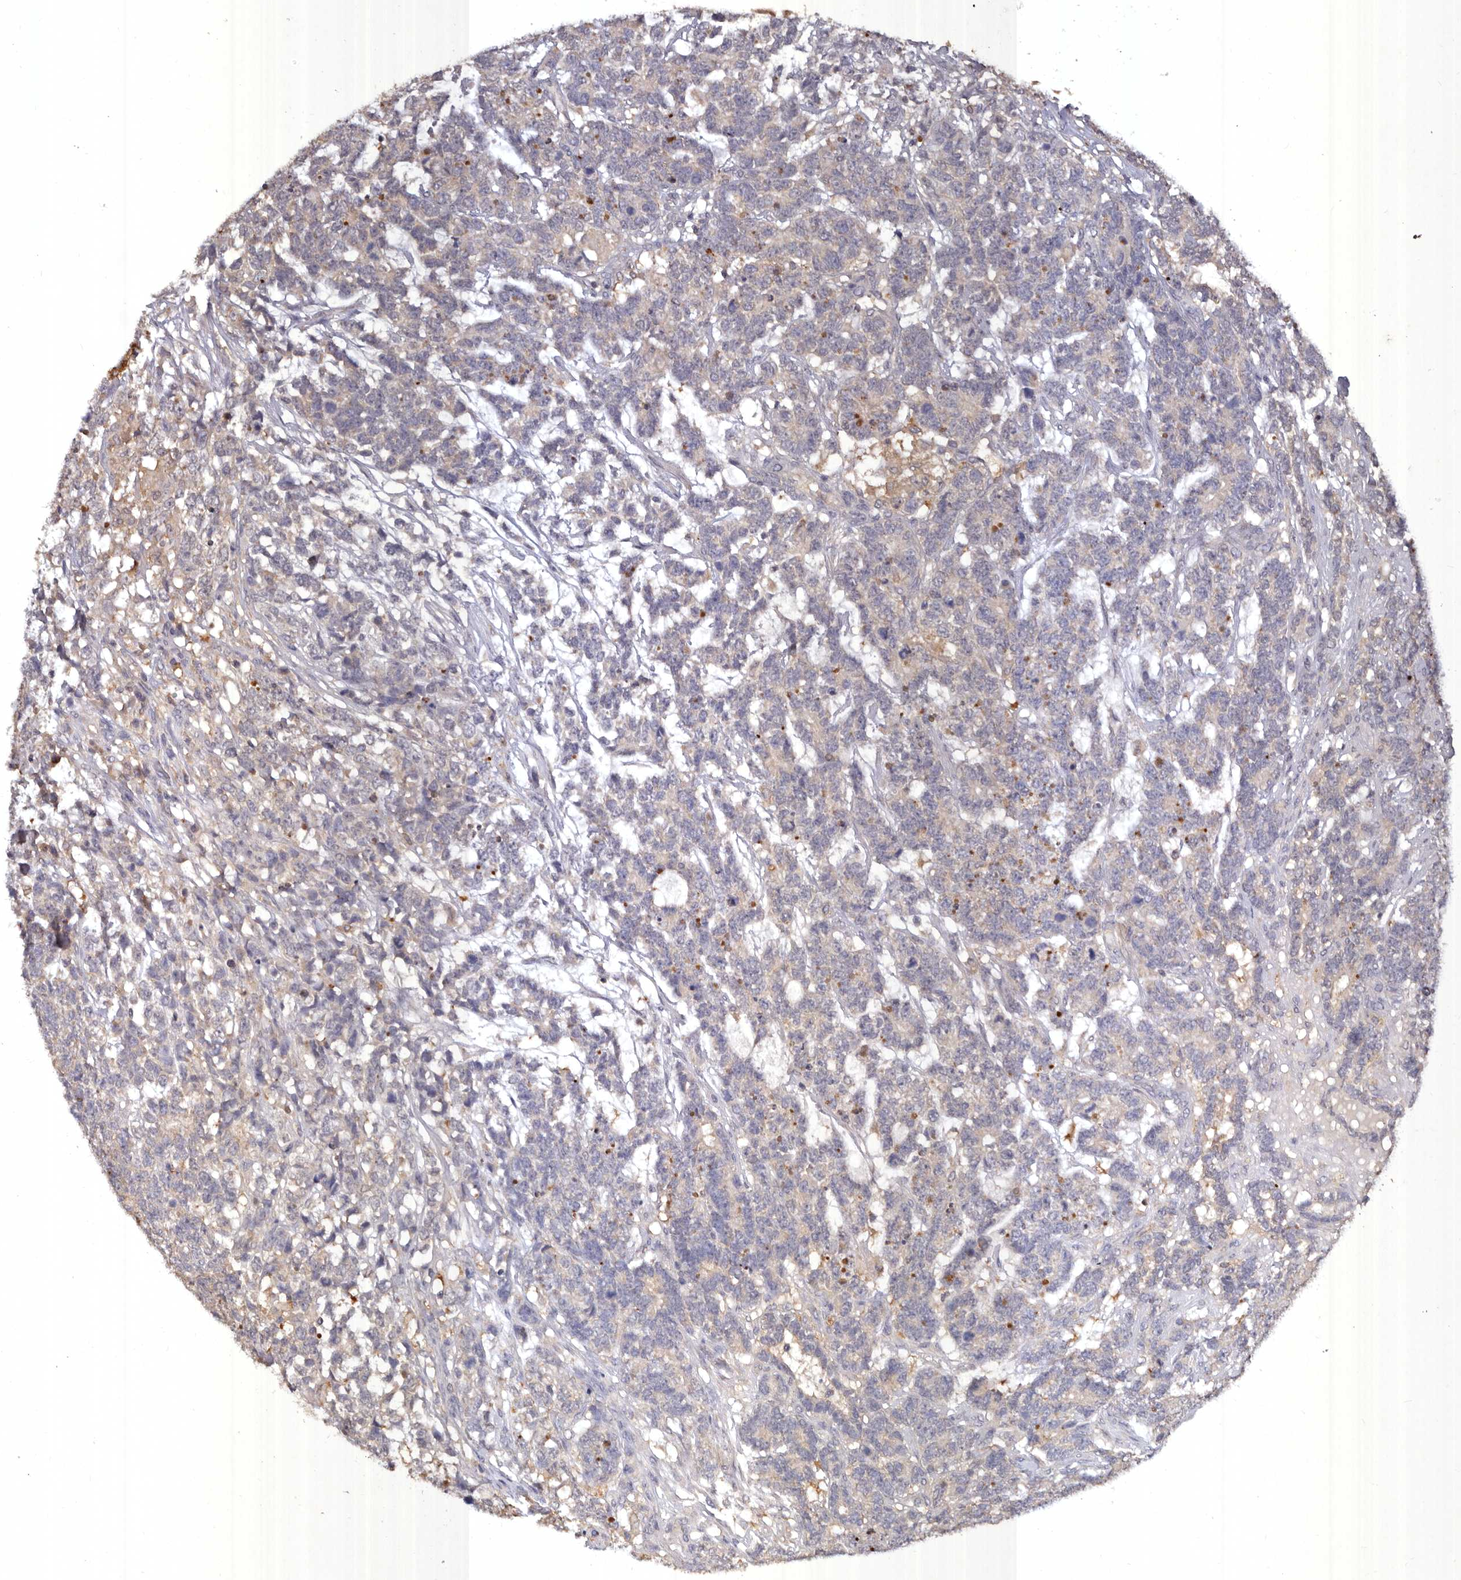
{"staining": {"intensity": "negative", "quantity": "none", "location": "none"}, "tissue": "testis cancer", "cell_type": "Tumor cells", "image_type": "cancer", "snomed": [{"axis": "morphology", "description": "Carcinoma, Embryonal, NOS"}, {"axis": "topography", "description": "Testis"}], "caption": "Immunohistochemistry micrograph of testis cancer stained for a protein (brown), which shows no expression in tumor cells.", "gene": "EDEM1", "patient": {"sex": "male", "age": 26}}